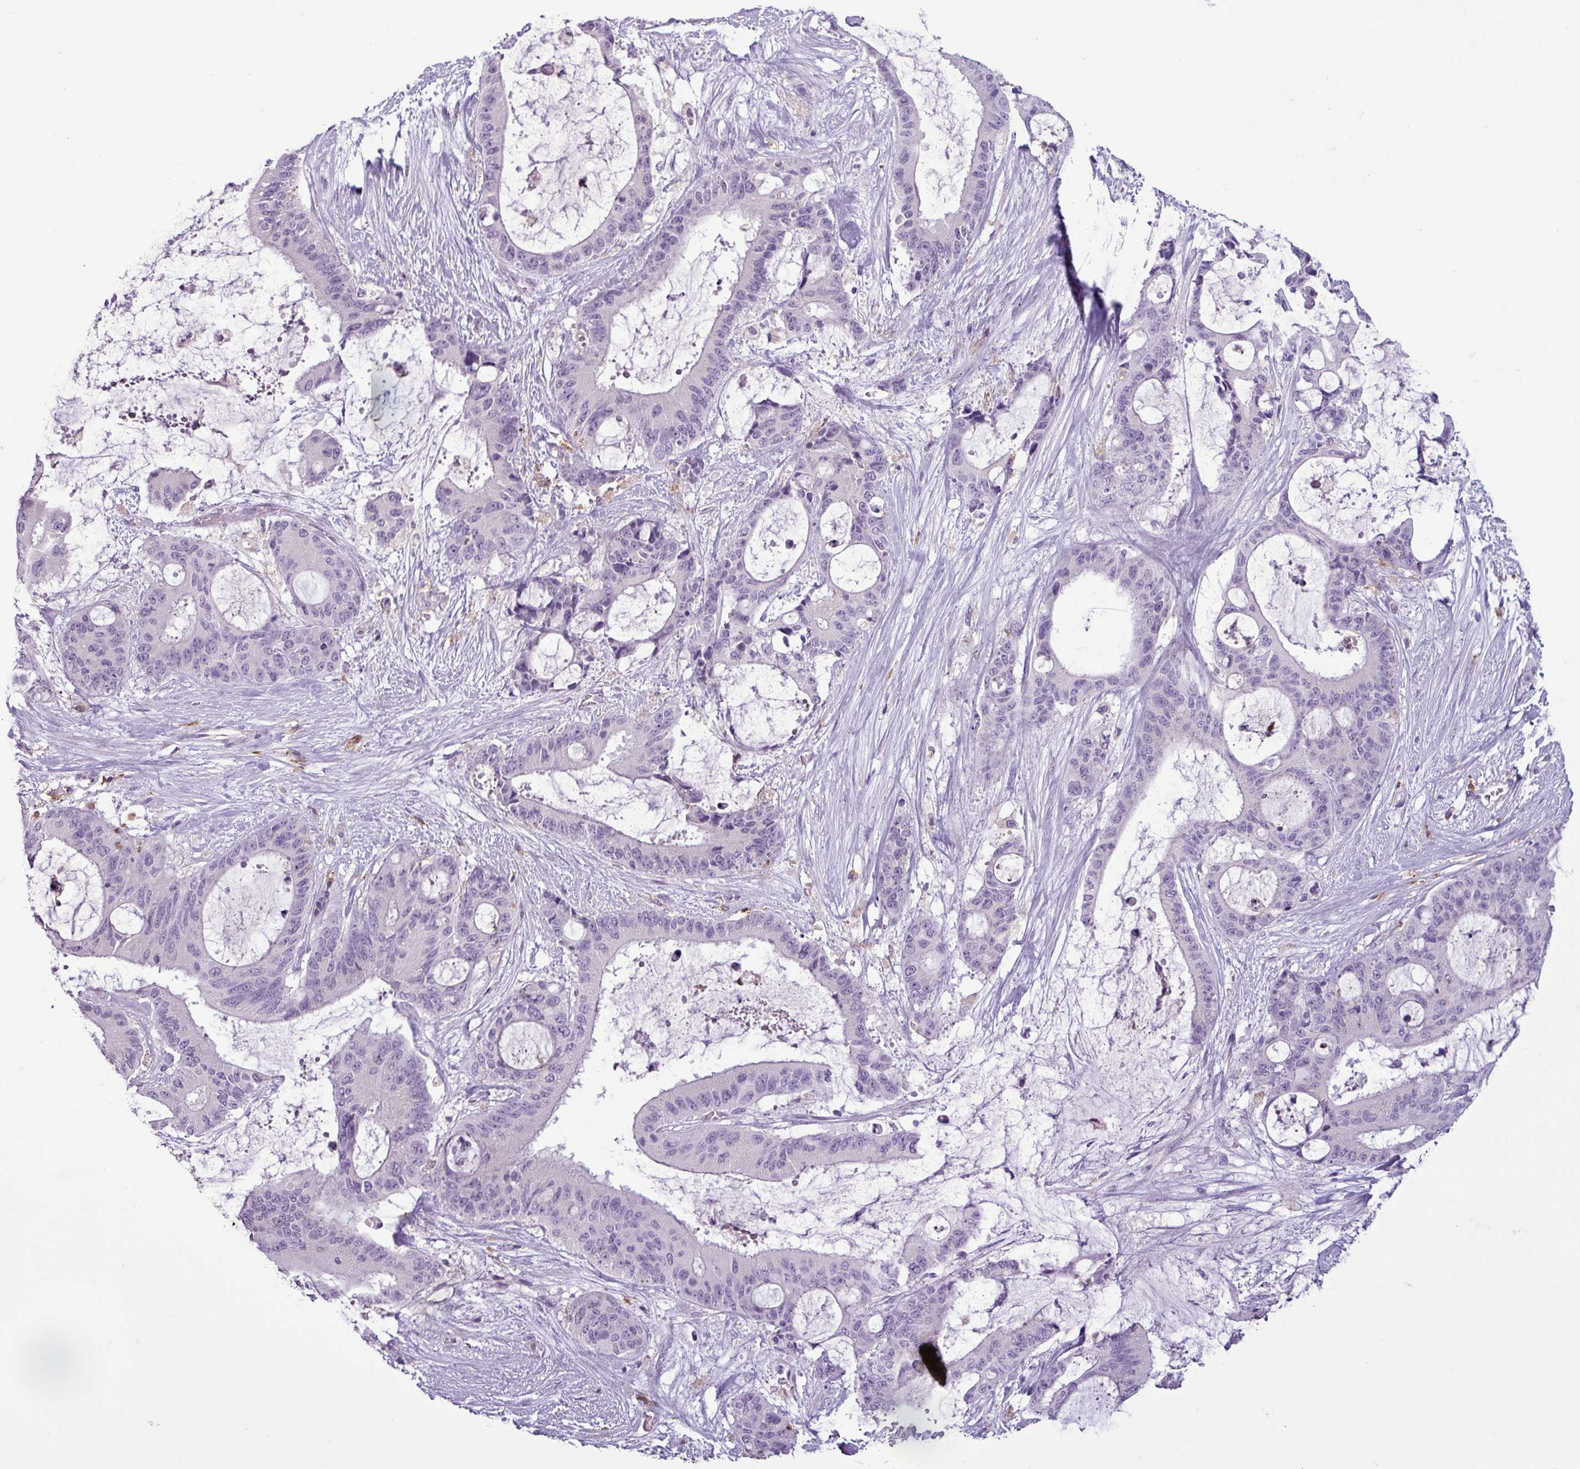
{"staining": {"intensity": "negative", "quantity": "none", "location": "none"}, "tissue": "liver cancer", "cell_type": "Tumor cells", "image_type": "cancer", "snomed": [{"axis": "morphology", "description": "Normal tissue, NOS"}, {"axis": "morphology", "description": "Cholangiocarcinoma"}, {"axis": "topography", "description": "Liver"}, {"axis": "topography", "description": "Peripheral nerve tissue"}], "caption": "An image of liver cholangiocarcinoma stained for a protein demonstrates no brown staining in tumor cells. (DAB (3,3'-diaminobenzidine) immunohistochemistry with hematoxylin counter stain).", "gene": "C9orf24", "patient": {"sex": "female", "age": 73}}